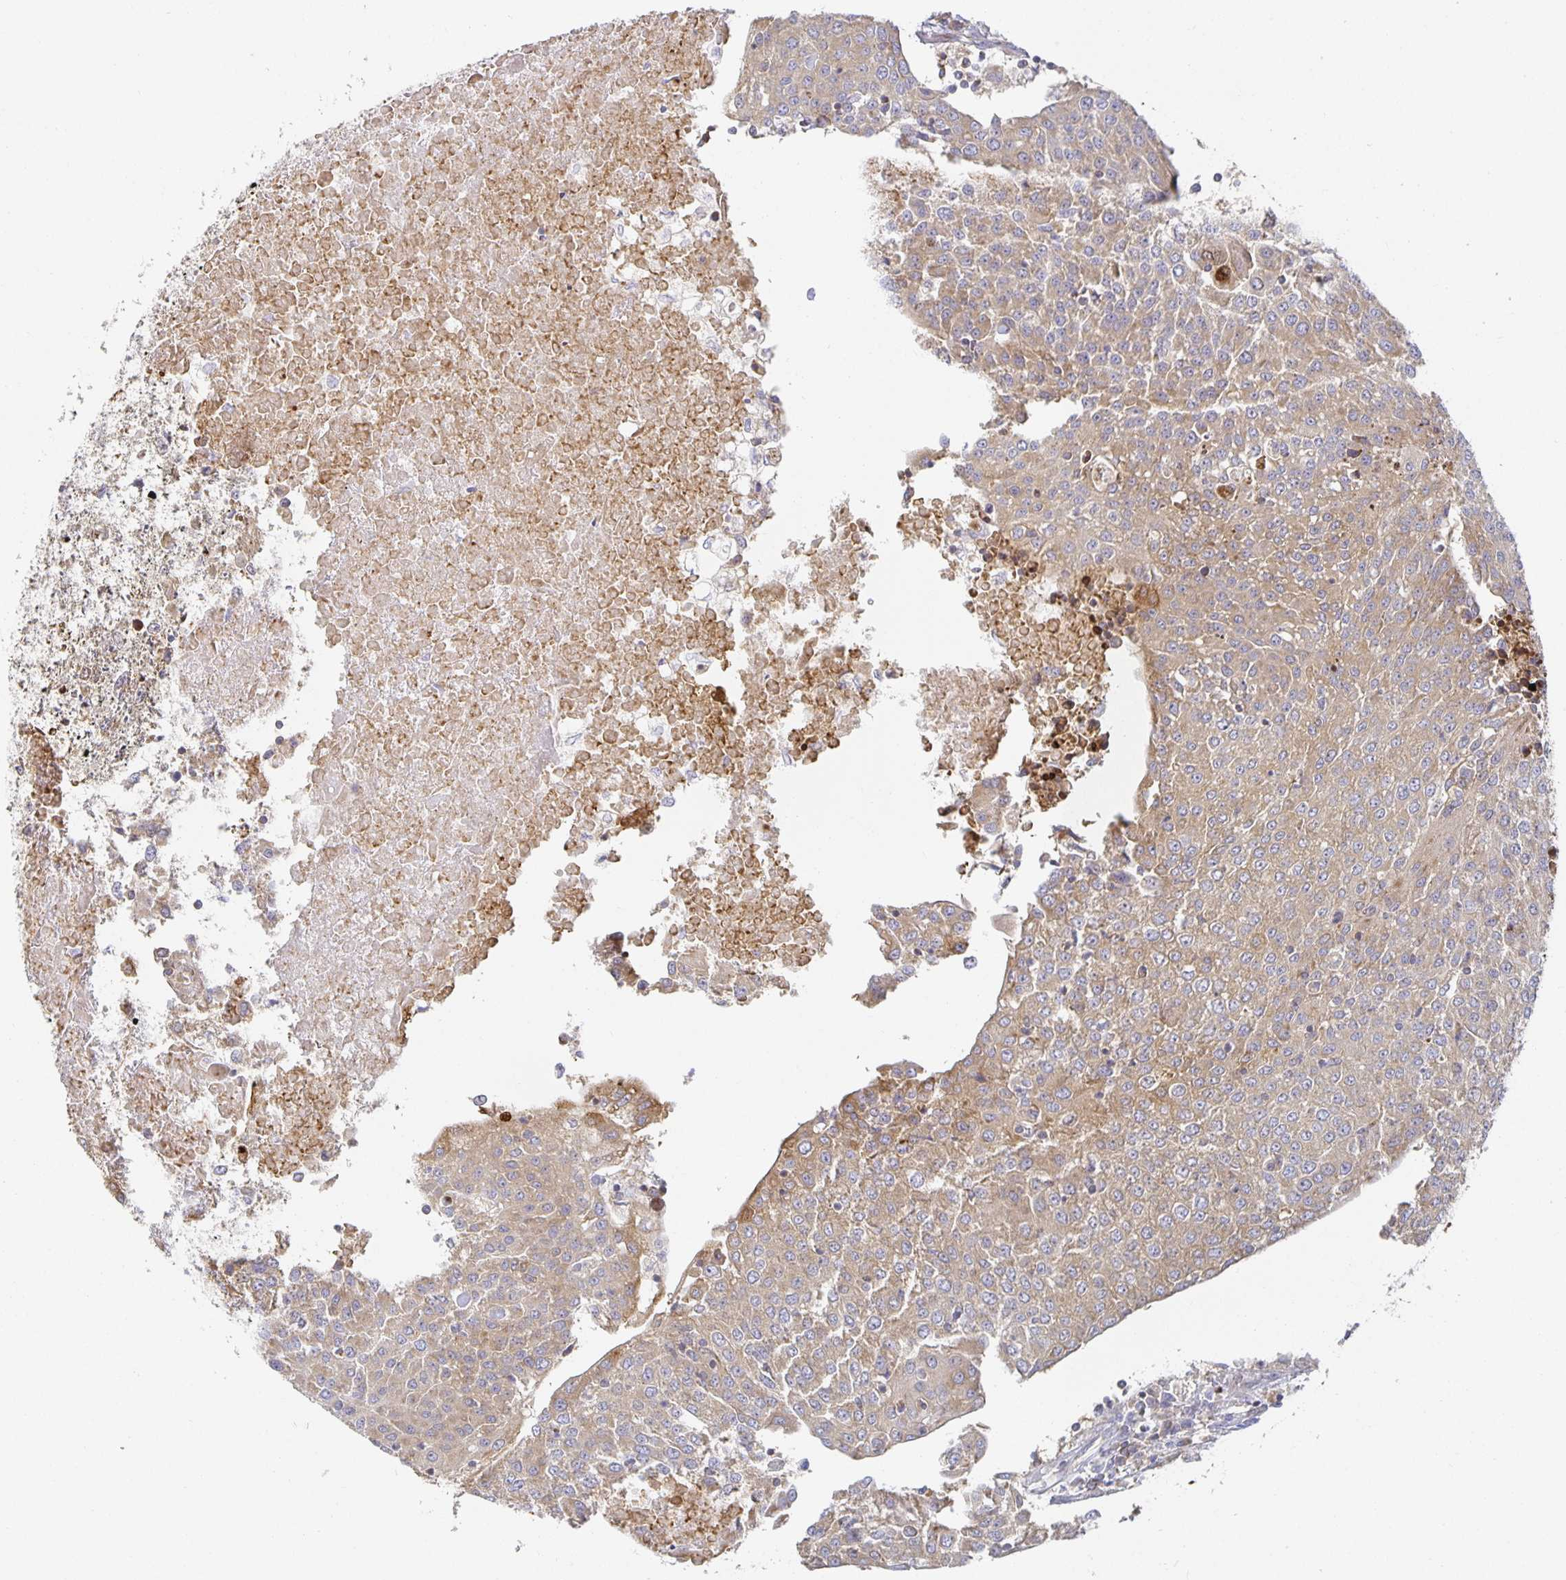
{"staining": {"intensity": "weak", "quantity": ">75%", "location": "cytoplasmic/membranous"}, "tissue": "urothelial cancer", "cell_type": "Tumor cells", "image_type": "cancer", "snomed": [{"axis": "morphology", "description": "Urothelial carcinoma, High grade"}, {"axis": "topography", "description": "Urinary bladder"}], "caption": "Urothelial cancer tissue exhibits weak cytoplasmic/membranous staining in about >75% of tumor cells (Brightfield microscopy of DAB IHC at high magnification).", "gene": "NOMO1", "patient": {"sex": "female", "age": 85}}